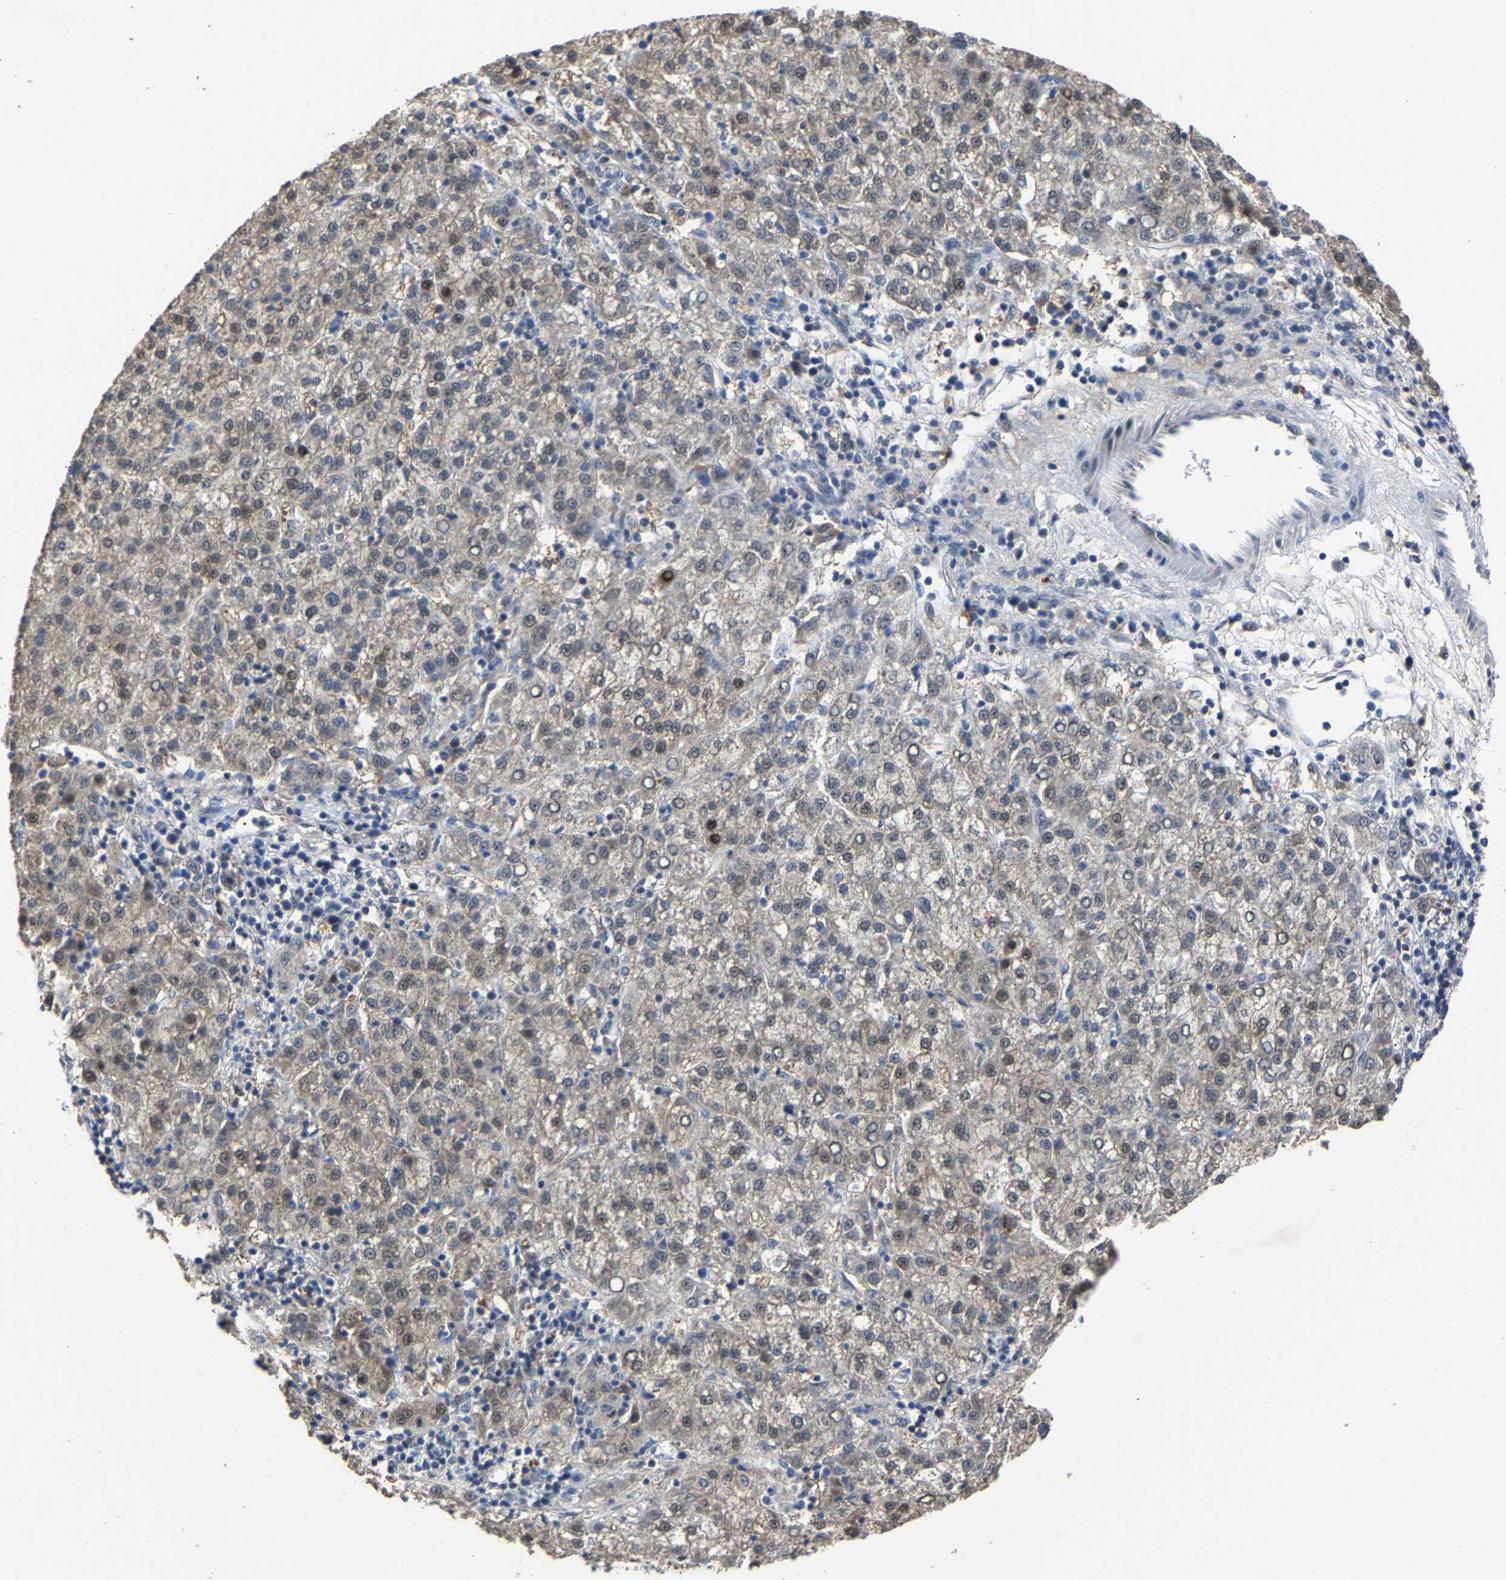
{"staining": {"intensity": "weak", "quantity": "<25%", "location": "nuclear"}, "tissue": "liver cancer", "cell_type": "Tumor cells", "image_type": "cancer", "snomed": [{"axis": "morphology", "description": "Carcinoma, Hepatocellular, NOS"}, {"axis": "topography", "description": "Liver"}], "caption": "DAB immunohistochemical staining of human hepatocellular carcinoma (liver) exhibits no significant positivity in tumor cells.", "gene": "LSM8", "patient": {"sex": "female", "age": 58}}